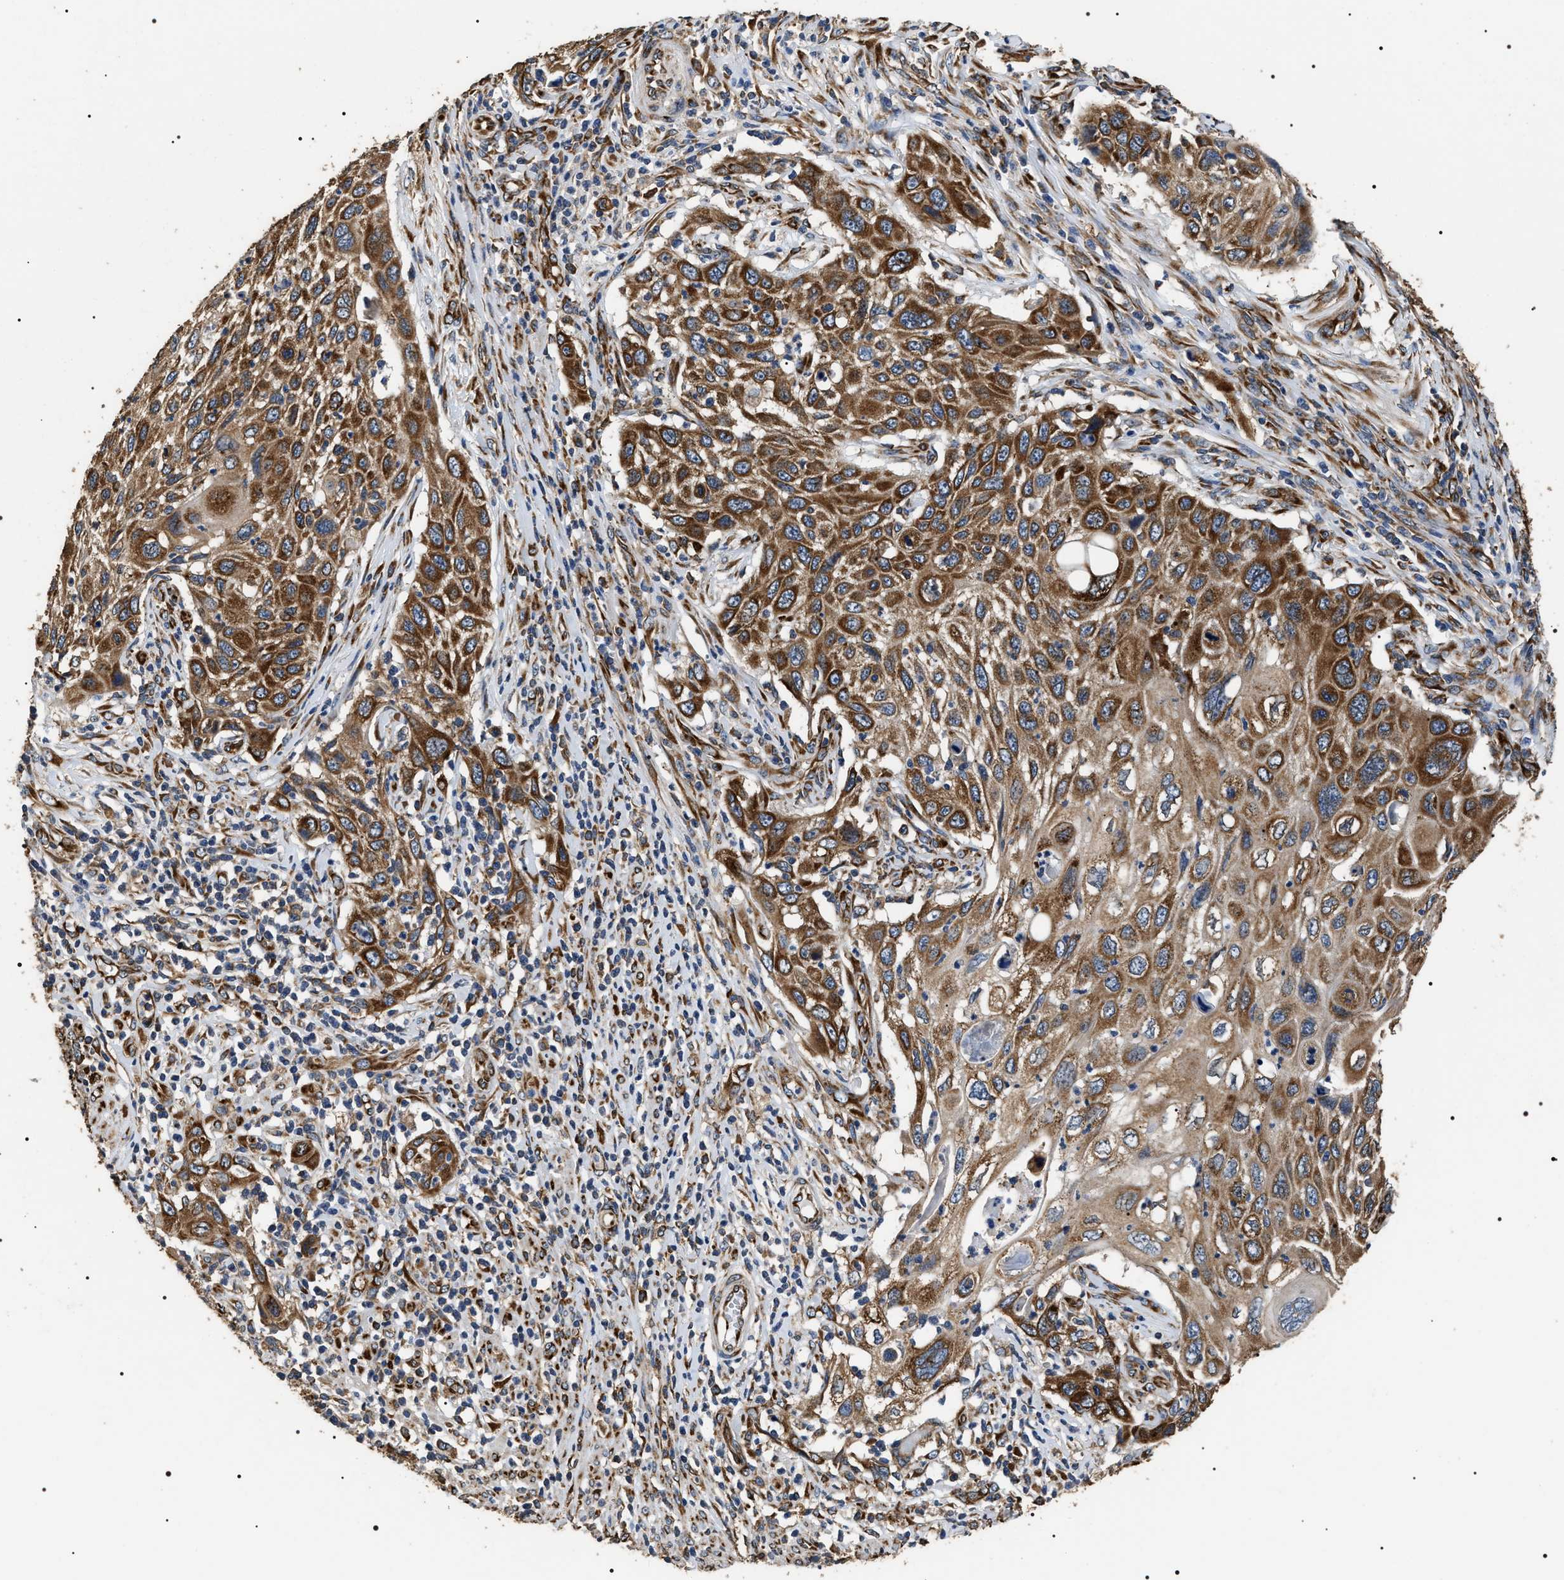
{"staining": {"intensity": "strong", "quantity": ">75%", "location": "cytoplasmic/membranous"}, "tissue": "cervical cancer", "cell_type": "Tumor cells", "image_type": "cancer", "snomed": [{"axis": "morphology", "description": "Squamous cell carcinoma, NOS"}, {"axis": "topography", "description": "Cervix"}], "caption": "IHC (DAB) staining of squamous cell carcinoma (cervical) reveals strong cytoplasmic/membranous protein staining in approximately >75% of tumor cells. The protein of interest is shown in brown color, while the nuclei are stained blue.", "gene": "KTN1", "patient": {"sex": "female", "age": 70}}